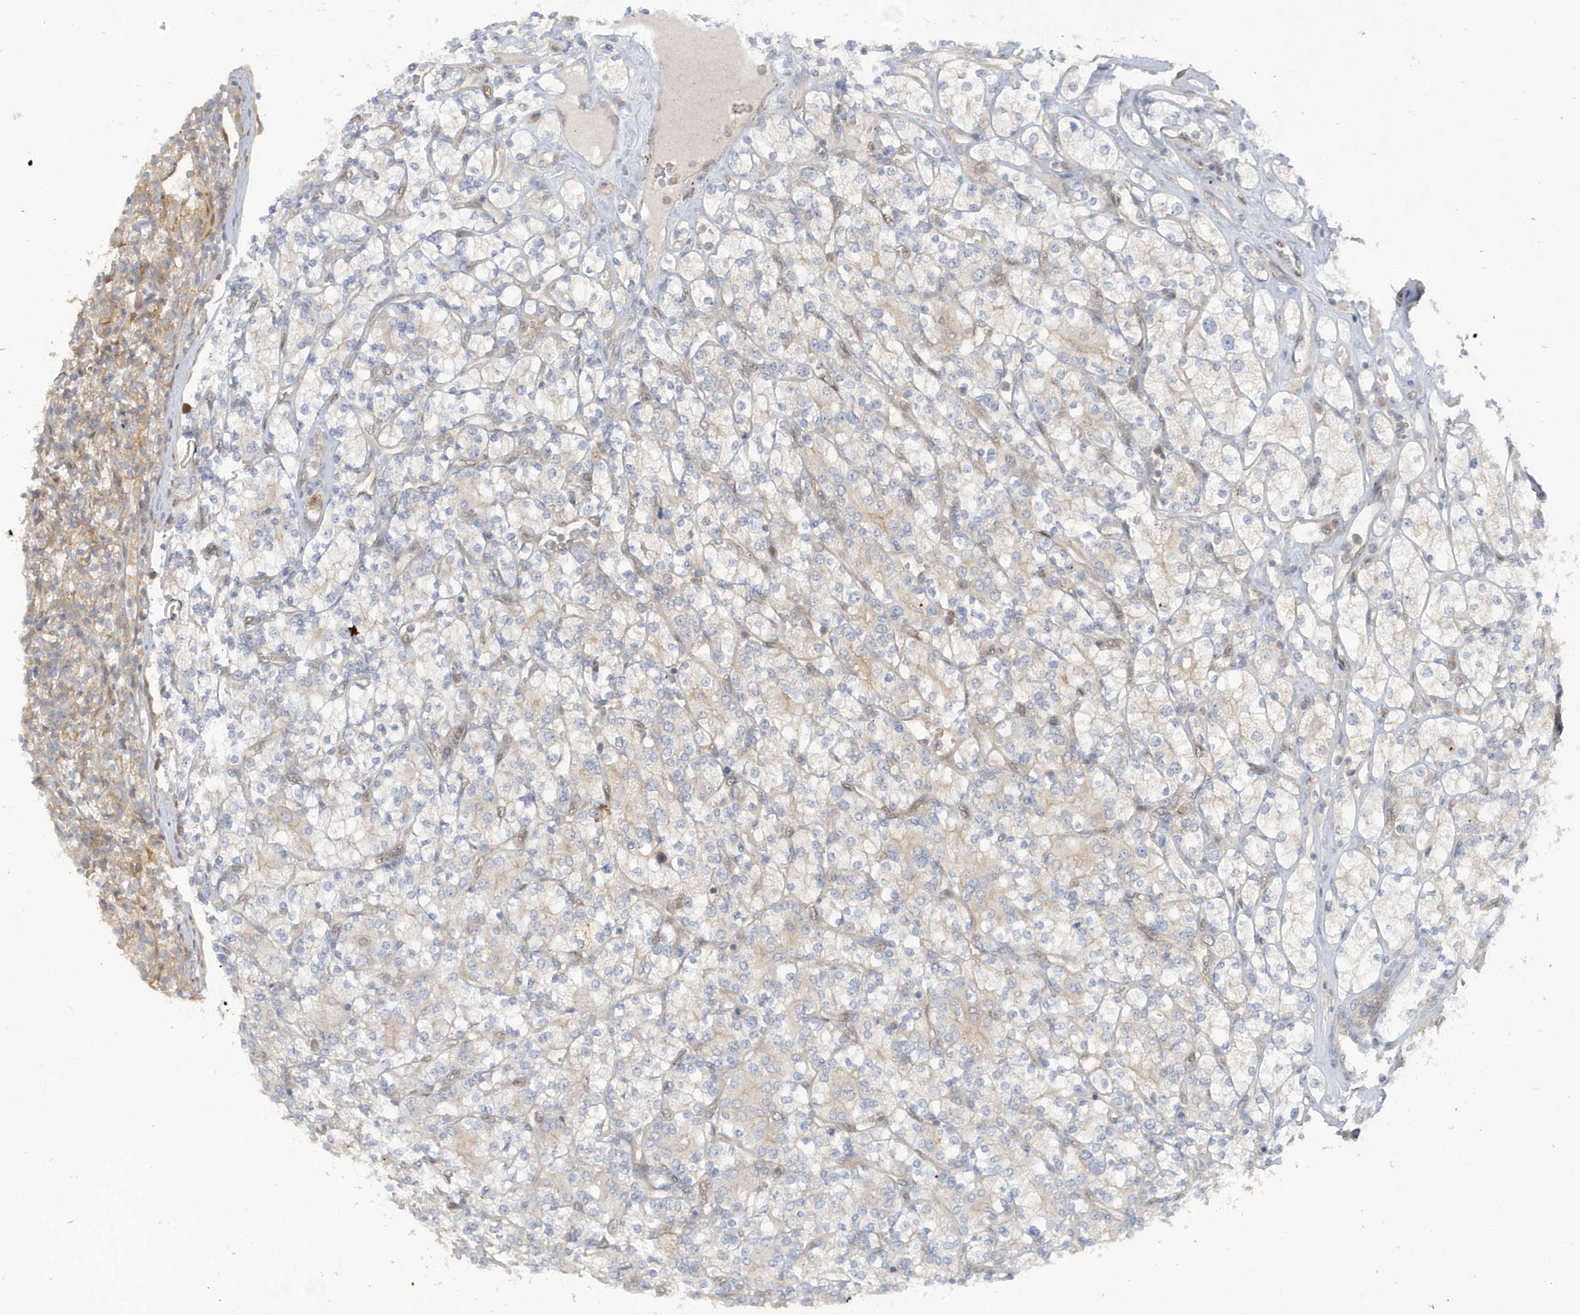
{"staining": {"intensity": "weak", "quantity": "25%-75%", "location": "cytoplasmic/membranous"}, "tissue": "renal cancer", "cell_type": "Tumor cells", "image_type": "cancer", "snomed": [{"axis": "morphology", "description": "Adenocarcinoma, NOS"}, {"axis": "topography", "description": "Kidney"}], "caption": "Tumor cells exhibit low levels of weak cytoplasmic/membranous expression in approximately 25%-75% of cells in renal adenocarcinoma.", "gene": "ATG4A", "patient": {"sex": "male", "age": 77}}